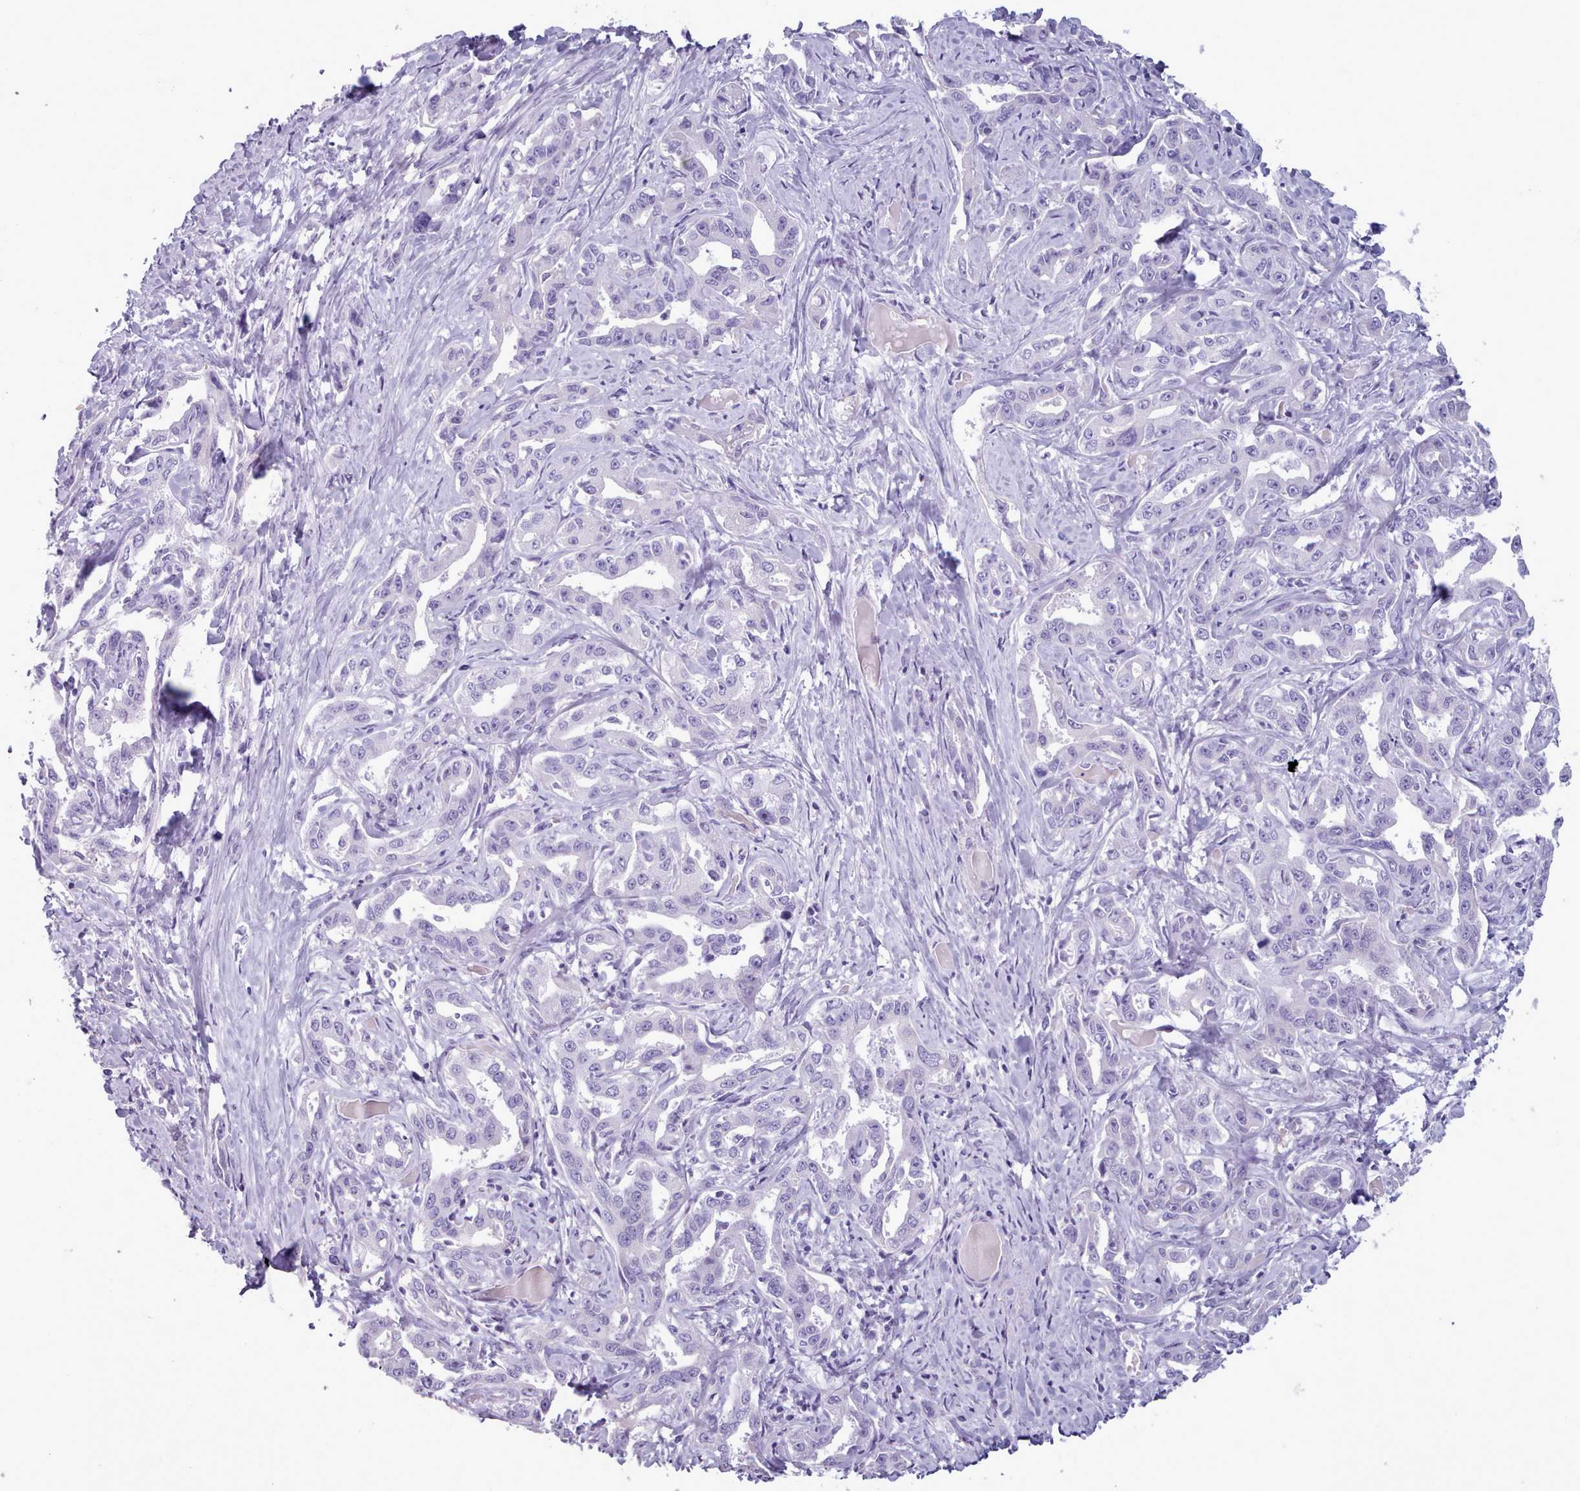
{"staining": {"intensity": "negative", "quantity": "none", "location": "none"}, "tissue": "liver cancer", "cell_type": "Tumor cells", "image_type": "cancer", "snomed": [{"axis": "morphology", "description": "Cholangiocarcinoma"}, {"axis": "topography", "description": "Liver"}], "caption": "DAB (3,3'-diaminobenzidine) immunohistochemical staining of human liver cancer (cholangiocarcinoma) reveals no significant staining in tumor cells.", "gene": "ZNF43", "patient": {"sex": "male", "age": 59}}